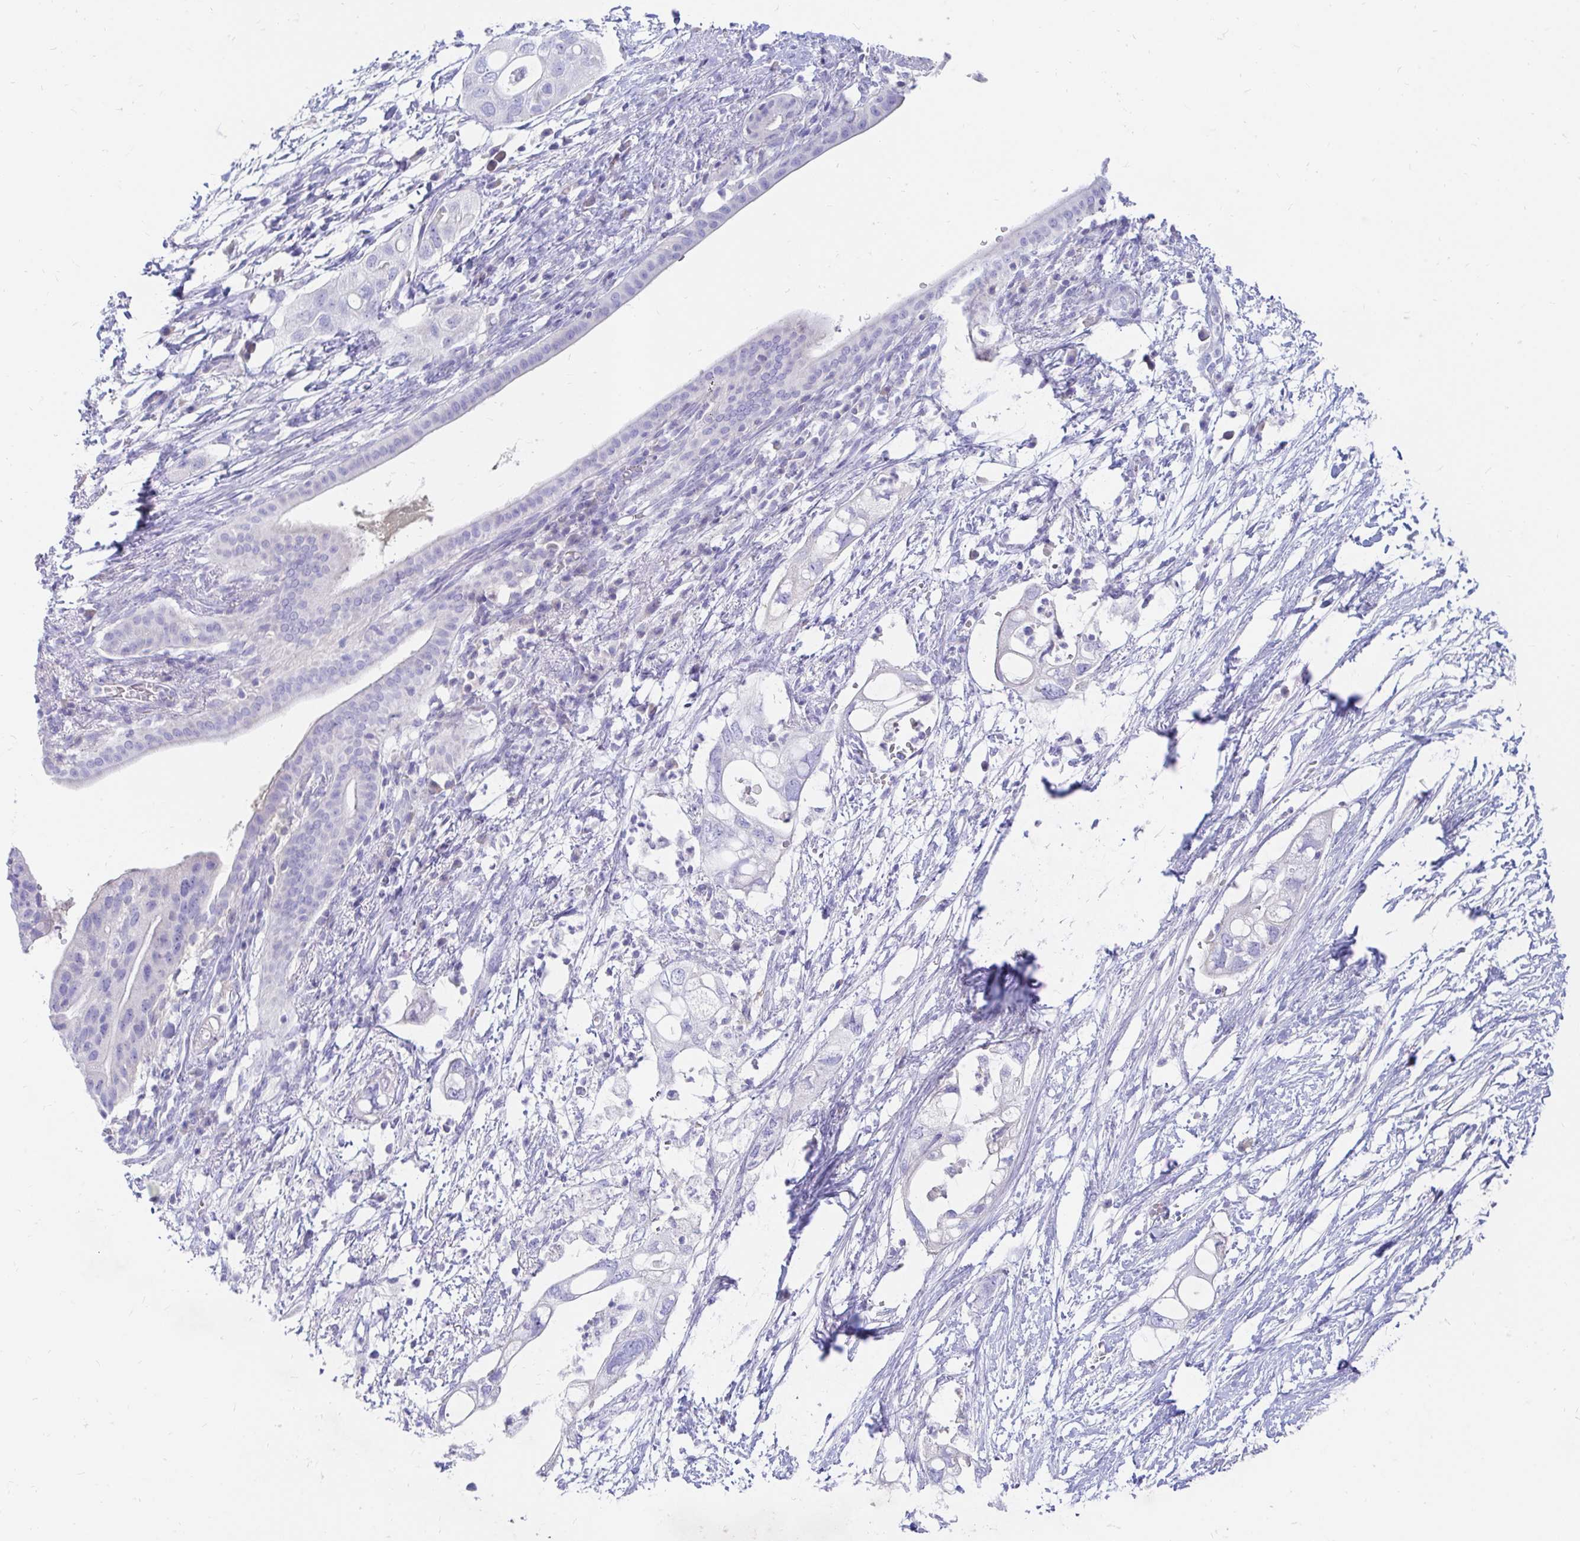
{"staining": {"intensity": "negative", "quantity": "none", "location": "none"}, "tissue": "pancreatic cancer", "cell_type": "Tumor cells", "image_type": "cancer", "snomed": [{"axis": "morphology", "description": "Adenocarcinoma, NOS"}, {"axis": "topography", "description": "Pancreas"}], "caption": "DAB immunohistochemical staining of human pancreatic cancer (adenocarcinoma) displays no significant expression in tumor cells.", "gene": "NR2E1", "patient": {"sex": "female", "age": 72}}